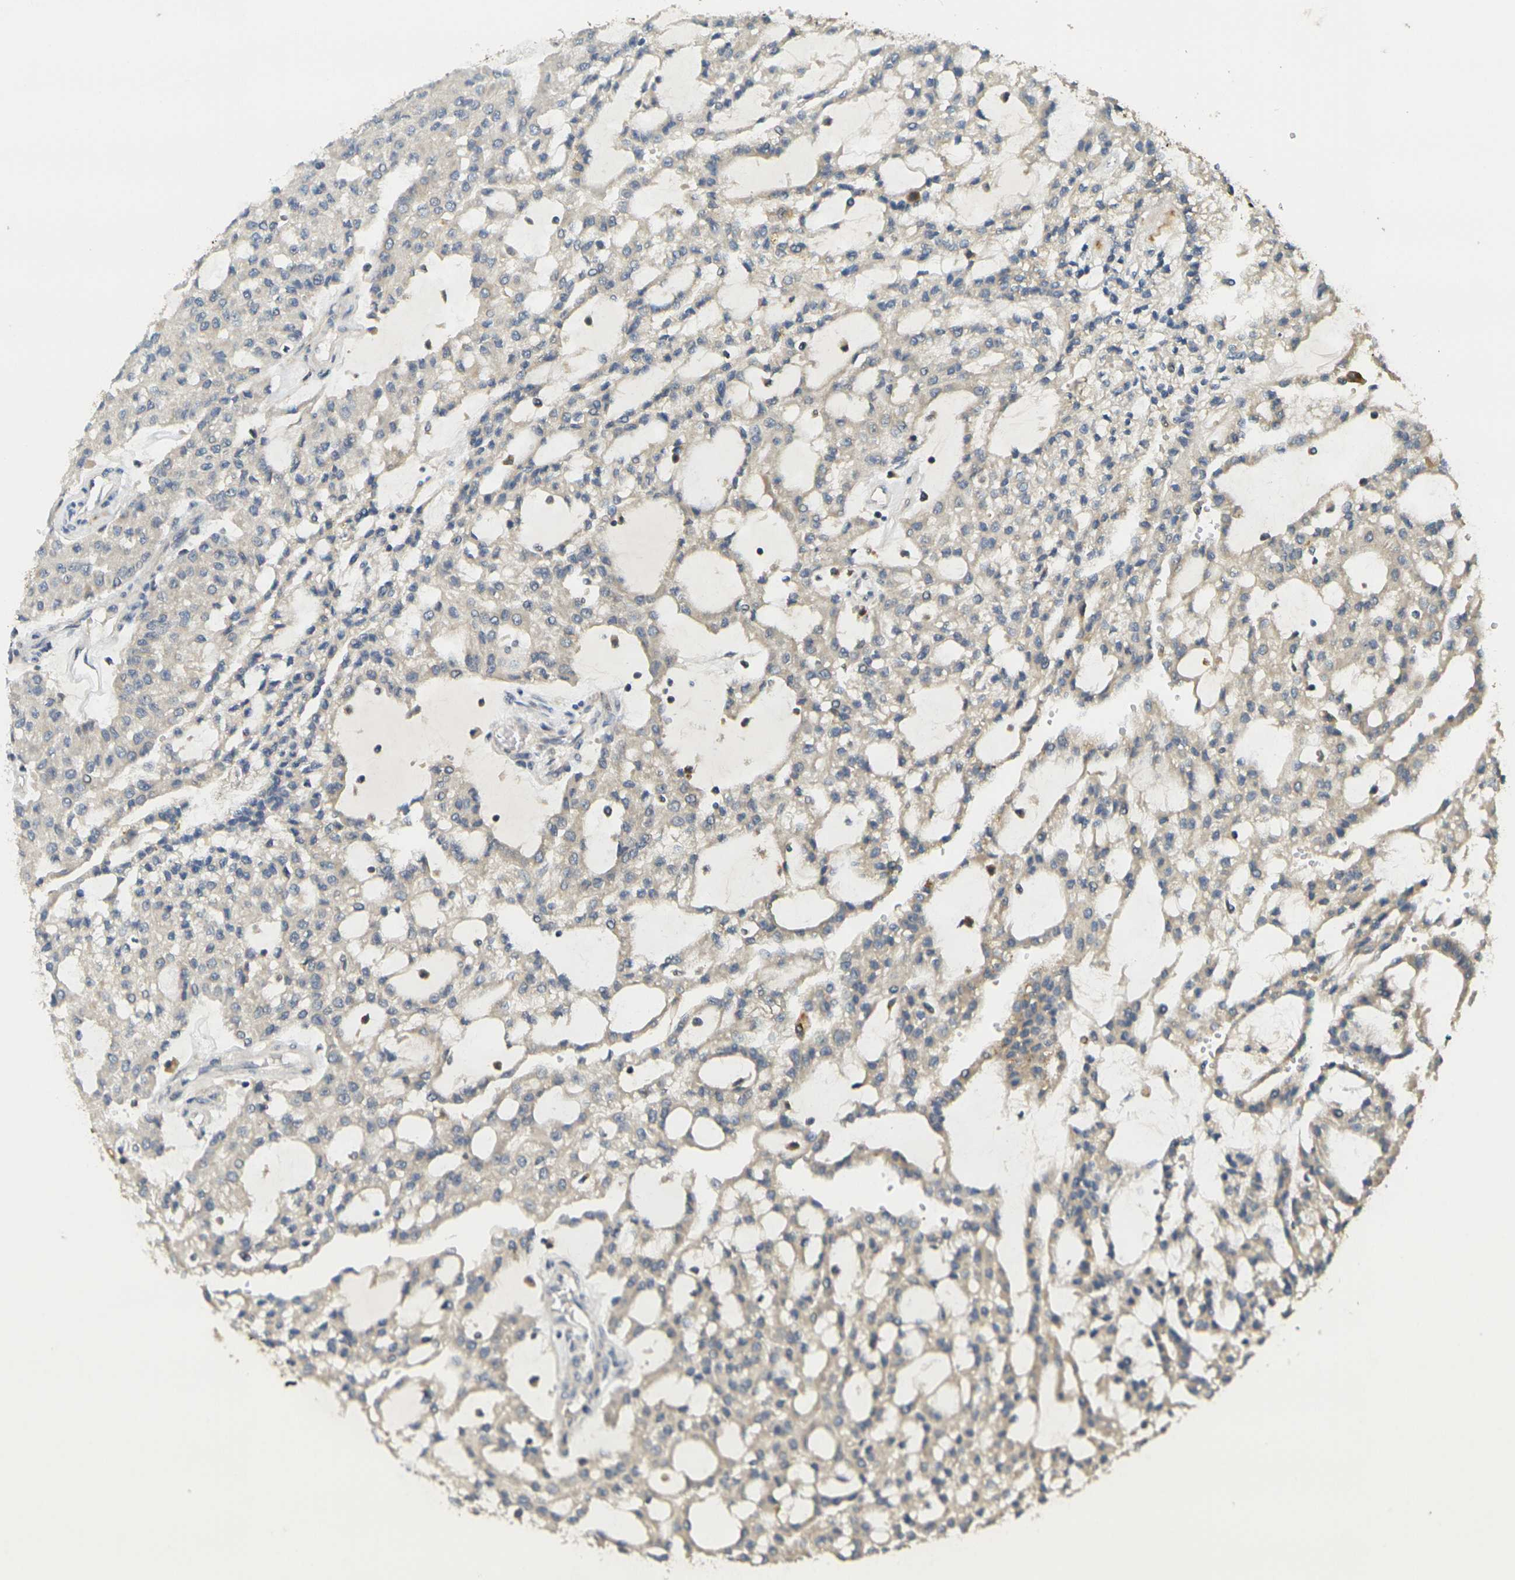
{"staining": {"intensity": "weak", "quantity": "25%-75%", "location": "cytoplasmic/membranous"}, "tissue": "renal cancer", "cell_type": "Tumor cells", "image_type": "cancer", "snomed": [{"axis": "morphology", "description": "Adenocarcinoma, NOS"}, {"axis": "topography", "description": "Kidney"}], "caption": "Protein analysis of renal cancer (adenocarcinoma) tissue displays weak cytoplasmic/membranous expression in about 25%-75% of tumor cells.", "gene": "KLHL8", "patient": {"sex": "male", "age": 63}}